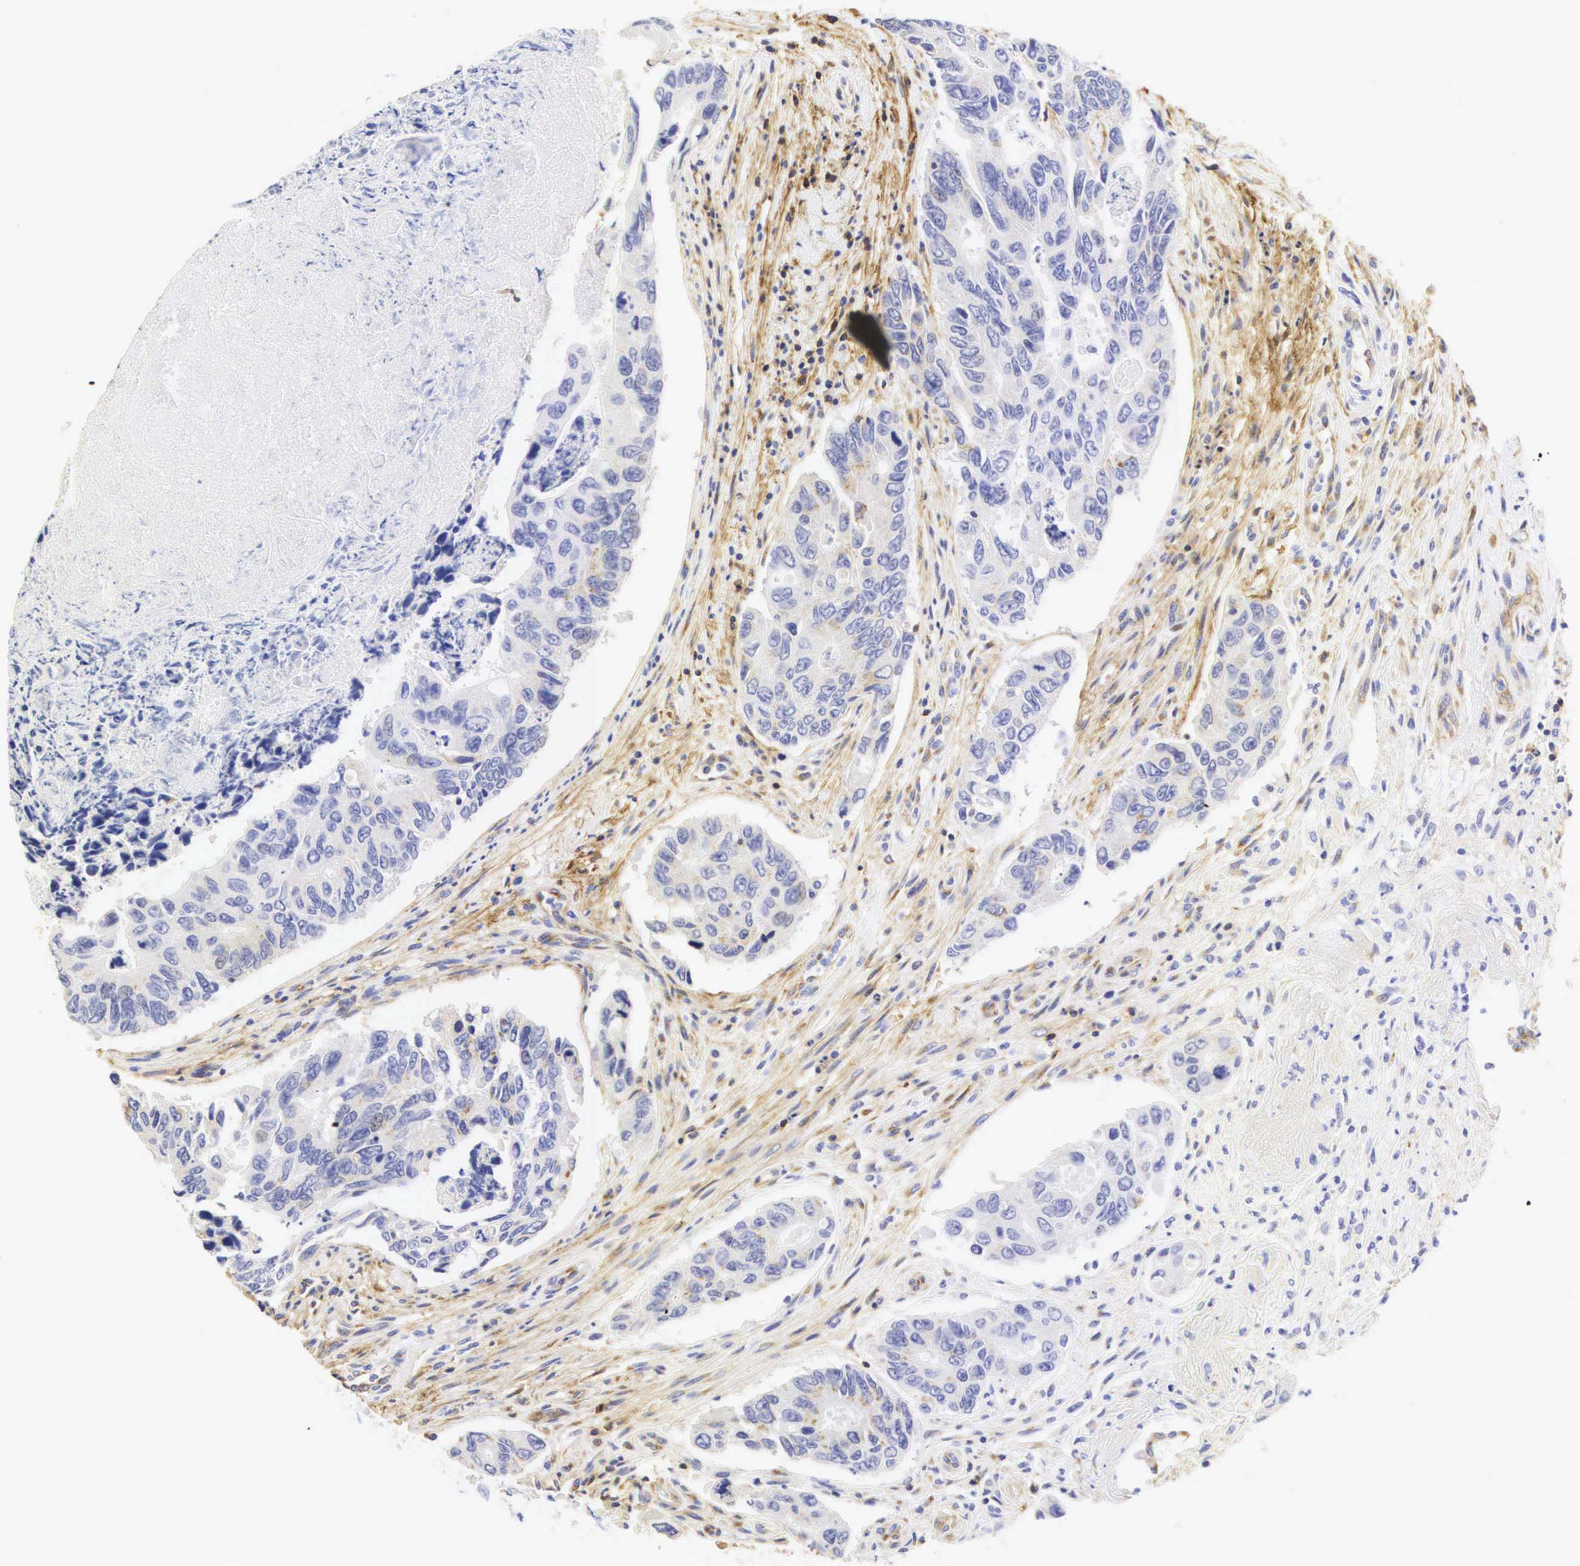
{"staining": {"intensity": "weak", "quantity": "<25%", "location": "cytoplasmic/membranous"}, "tissue": "colorectal cancer", "cell_type": "Tumor cells", "image_type": "cancer", "snomed": [{"axis": "morphology", "description": "Adenocarcinoma, NOS"}, {"axis": "topography", "description": "Colon"}], "caption": "This is a micrograph of immunohistochemistry (IHC) staining of colorectal cancer (adenocarcinoma), which shows no expression in tumor cells.", "gene": "CD99", "patient": {"sex": "female", "age": 86}}